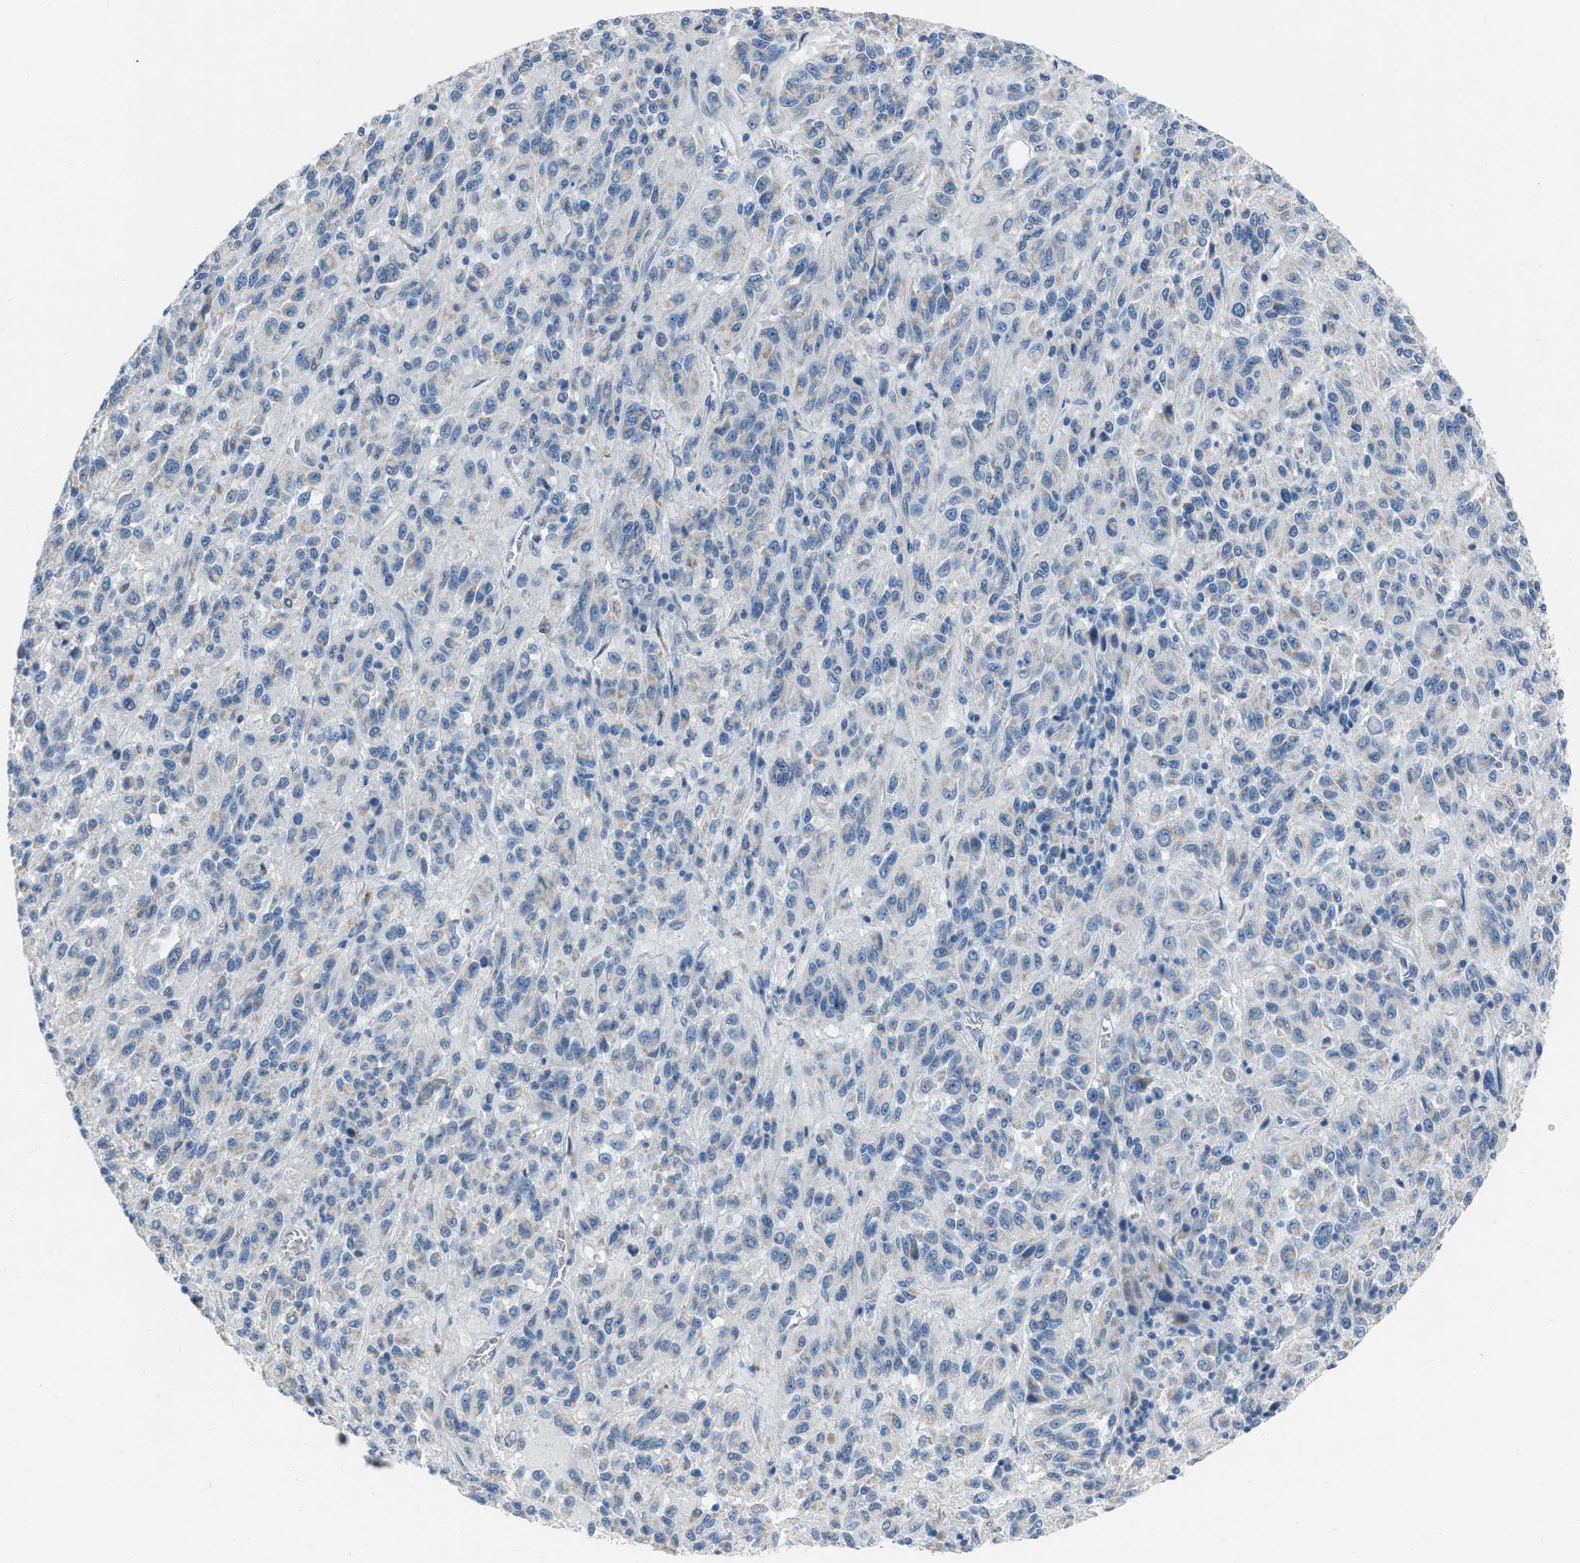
{"staining": {"intensity": "weak", "quantity": "<25%", "location": "cytoplasmic/membranous"}, "tissue": "melanoma", "cell_type": "Tumor cells", "image_type": "cancer", "snomed": [{"axis": "morphology", "description": "Malignant melanoma, Metastatic site"}, {"axis": "topography", "description": "Lung"}], "caption": "The photomicrograph displays no staining of tumor cells in melanoma.", "gene": "SPATC1L", "patient": {"sex": "male", "age": 64}}